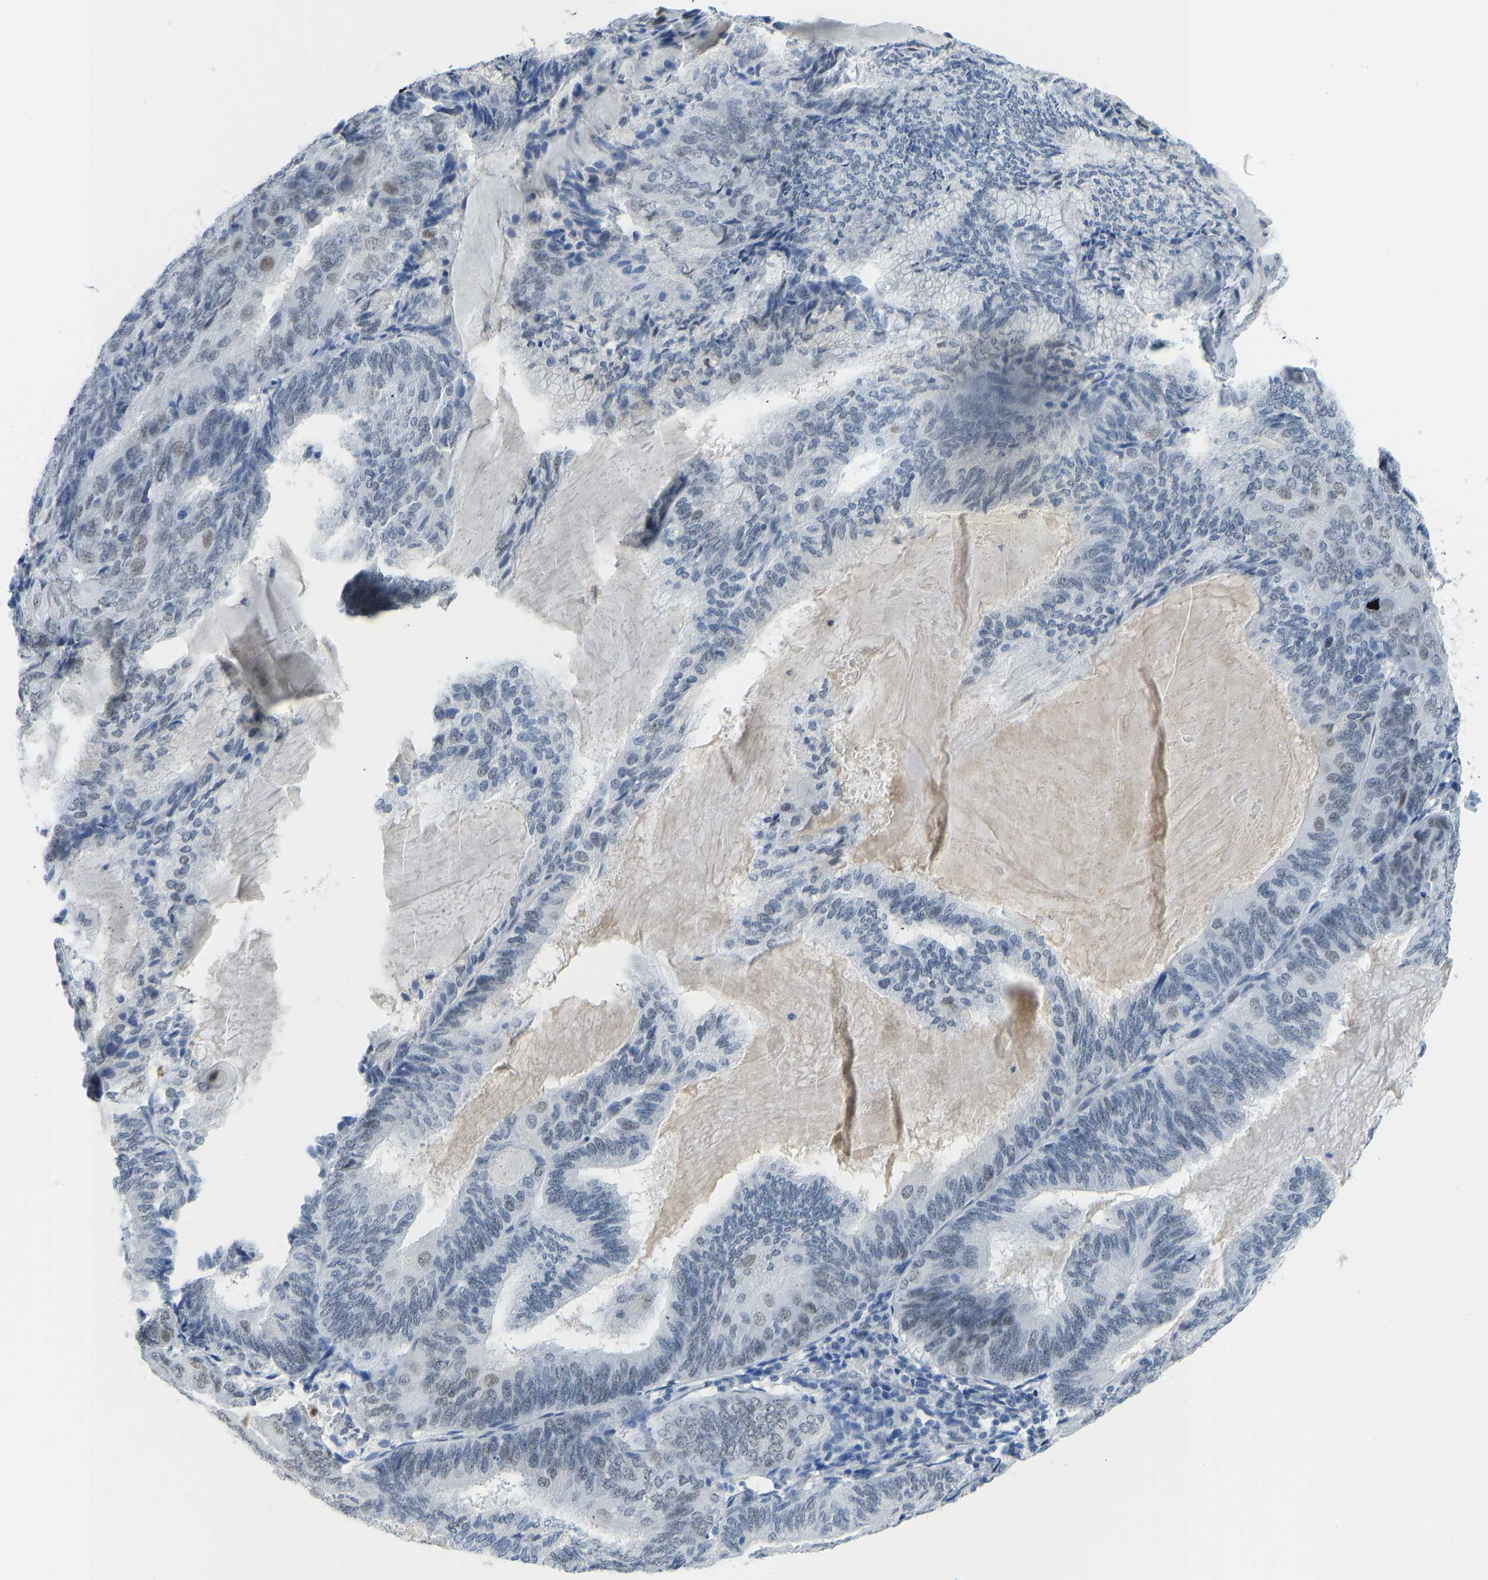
{"staining": {"intensity": "negative", "quantity": "none", "location": "none"}, "tissue": "endometrial cancer", "cell_type": "Tumor cells", "image_type": "cancer", "snomed": [{"axis": "morphology", "description": "Adenocarcinoma, NOS"}, {"axis": "topography", "description": "Endometrium"}], "caption": "High power microscopy photomicrograph of an IHC photomicrograph of adenocarcinoma (endometrial), revealing no significant positivity in tumor cells.", "gene": "TXNDC2", "patient": {"sex": "female", "age": 81}}